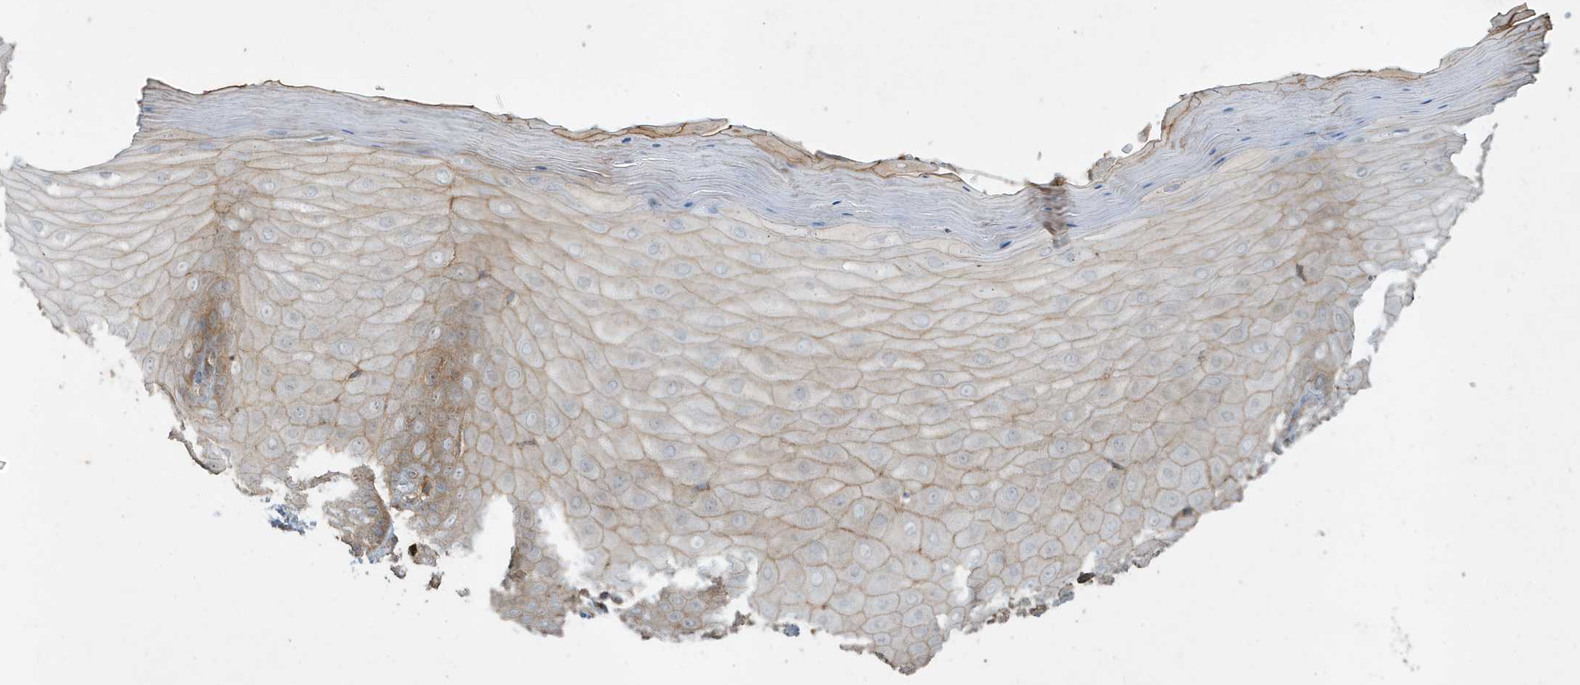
{"staining": {"intensity": "weak", "quantity": "<25%", "location": "cytoplasmic/membranous"}, "tissue": "cervix", "cell_type": "Glandular cells", "image_type": "normal", "snomed": [{"axis": "morphology", "description": "Normal tissue, NOS"}, {"axis": "topography", "description": "Cervix"}], "caption": "This is a photomicrograph of immunohistochemistry staining of benign cervix, which shows no staining in glandular cells.", "gene": "ABTB1", "patient": {"sex": "female", "age": 55}}